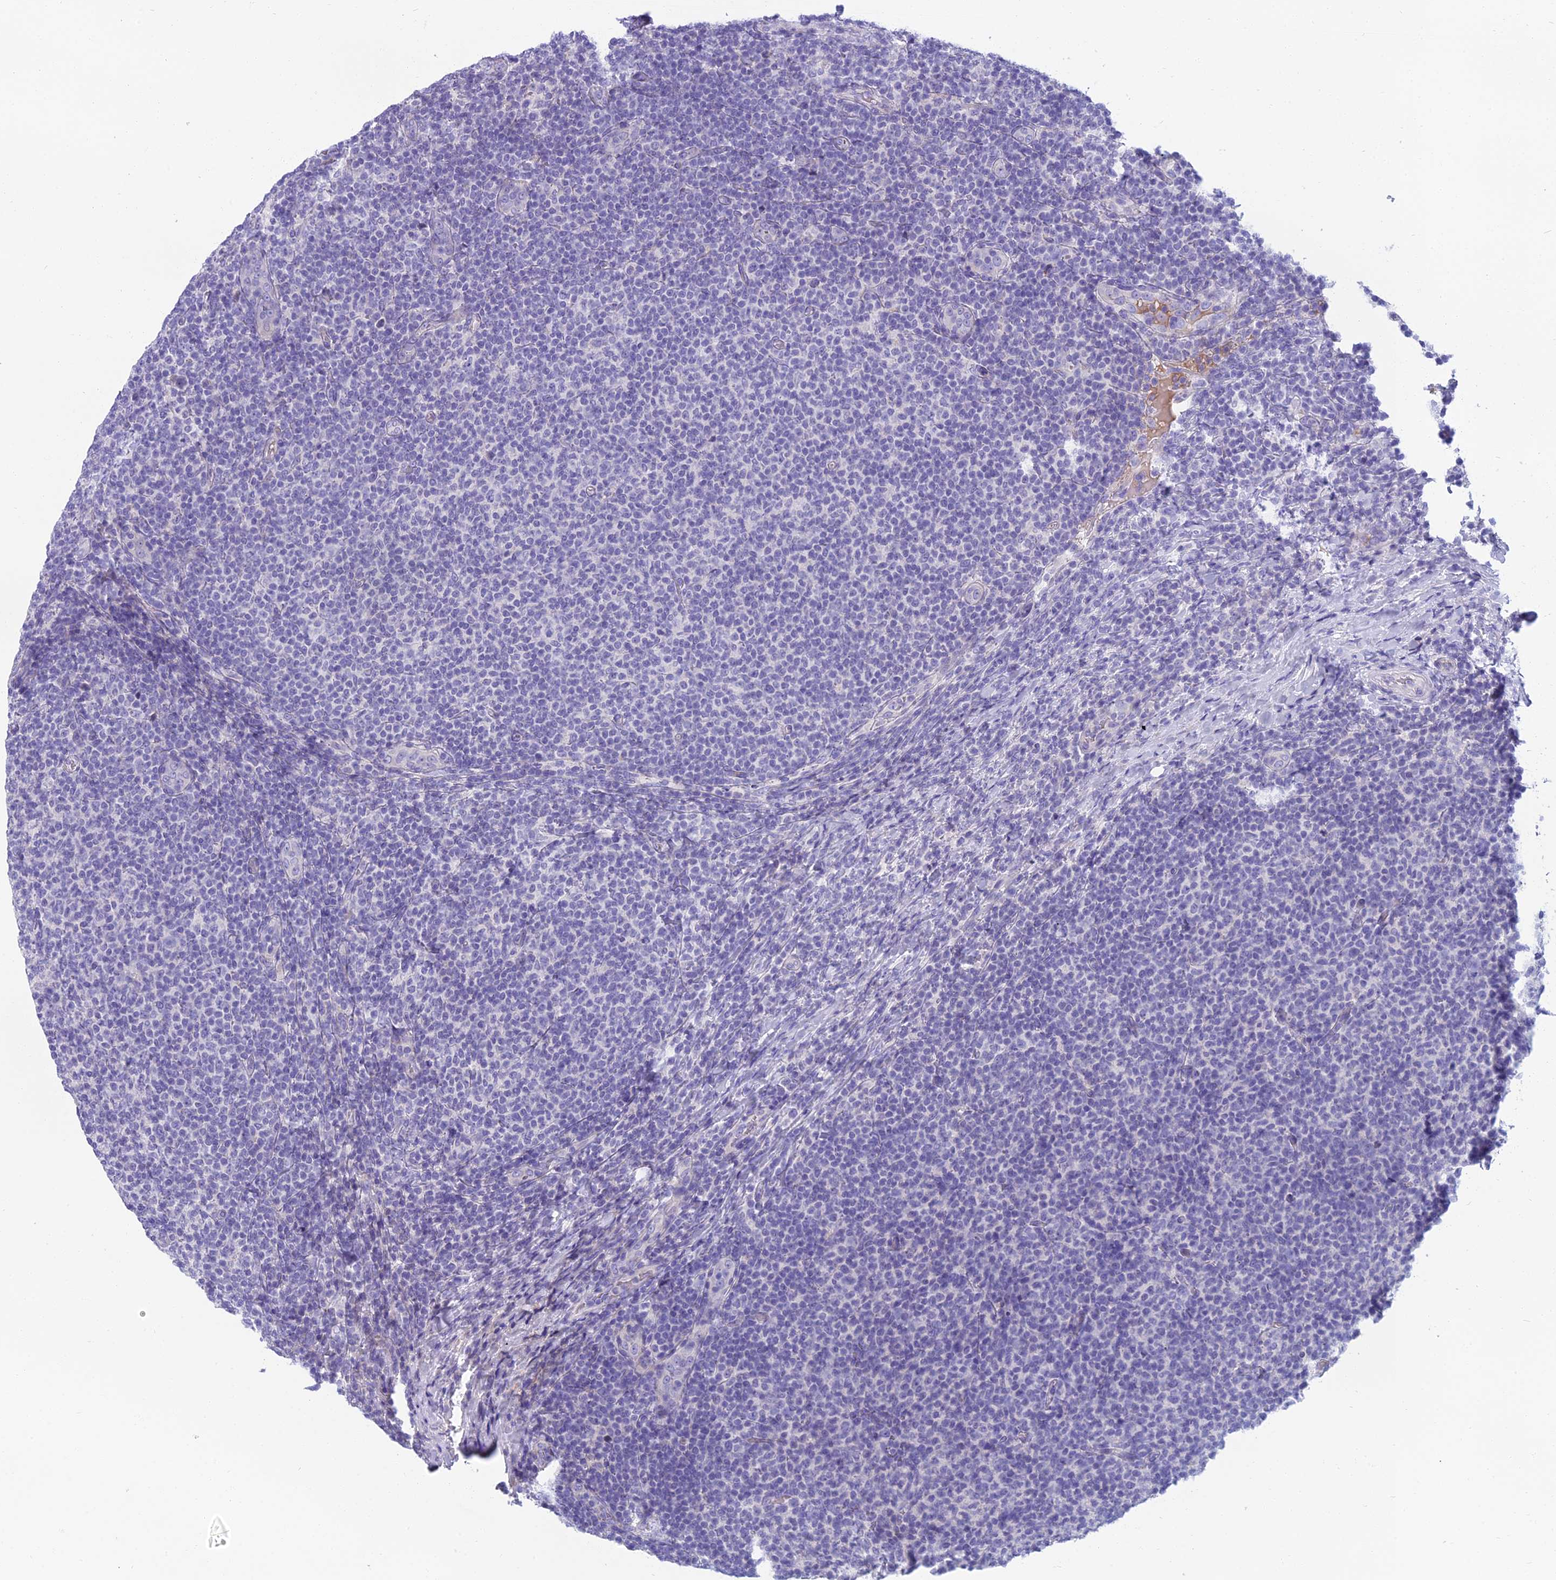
{"staining": {"intensity": "negative", "quantity": "none", "location": "none"}, "tissue": "lymphoma", "cell_type": "Tumor cells", "image_type": "cancer", "snomed": [{"axis": "morphology", "description": "Malignant lymphoma, non-Hodgkin's type, Low grade"}, {"axis": "topography", "description": "Lymph node"}], "caption": "Immunohistochemistry photomicrograph of lymphoma stained for a protein (brown), which reveals no positivity in tumor cells.", "gene": "SPTLC3", "patient": {"sex": "male", "age": 66}}